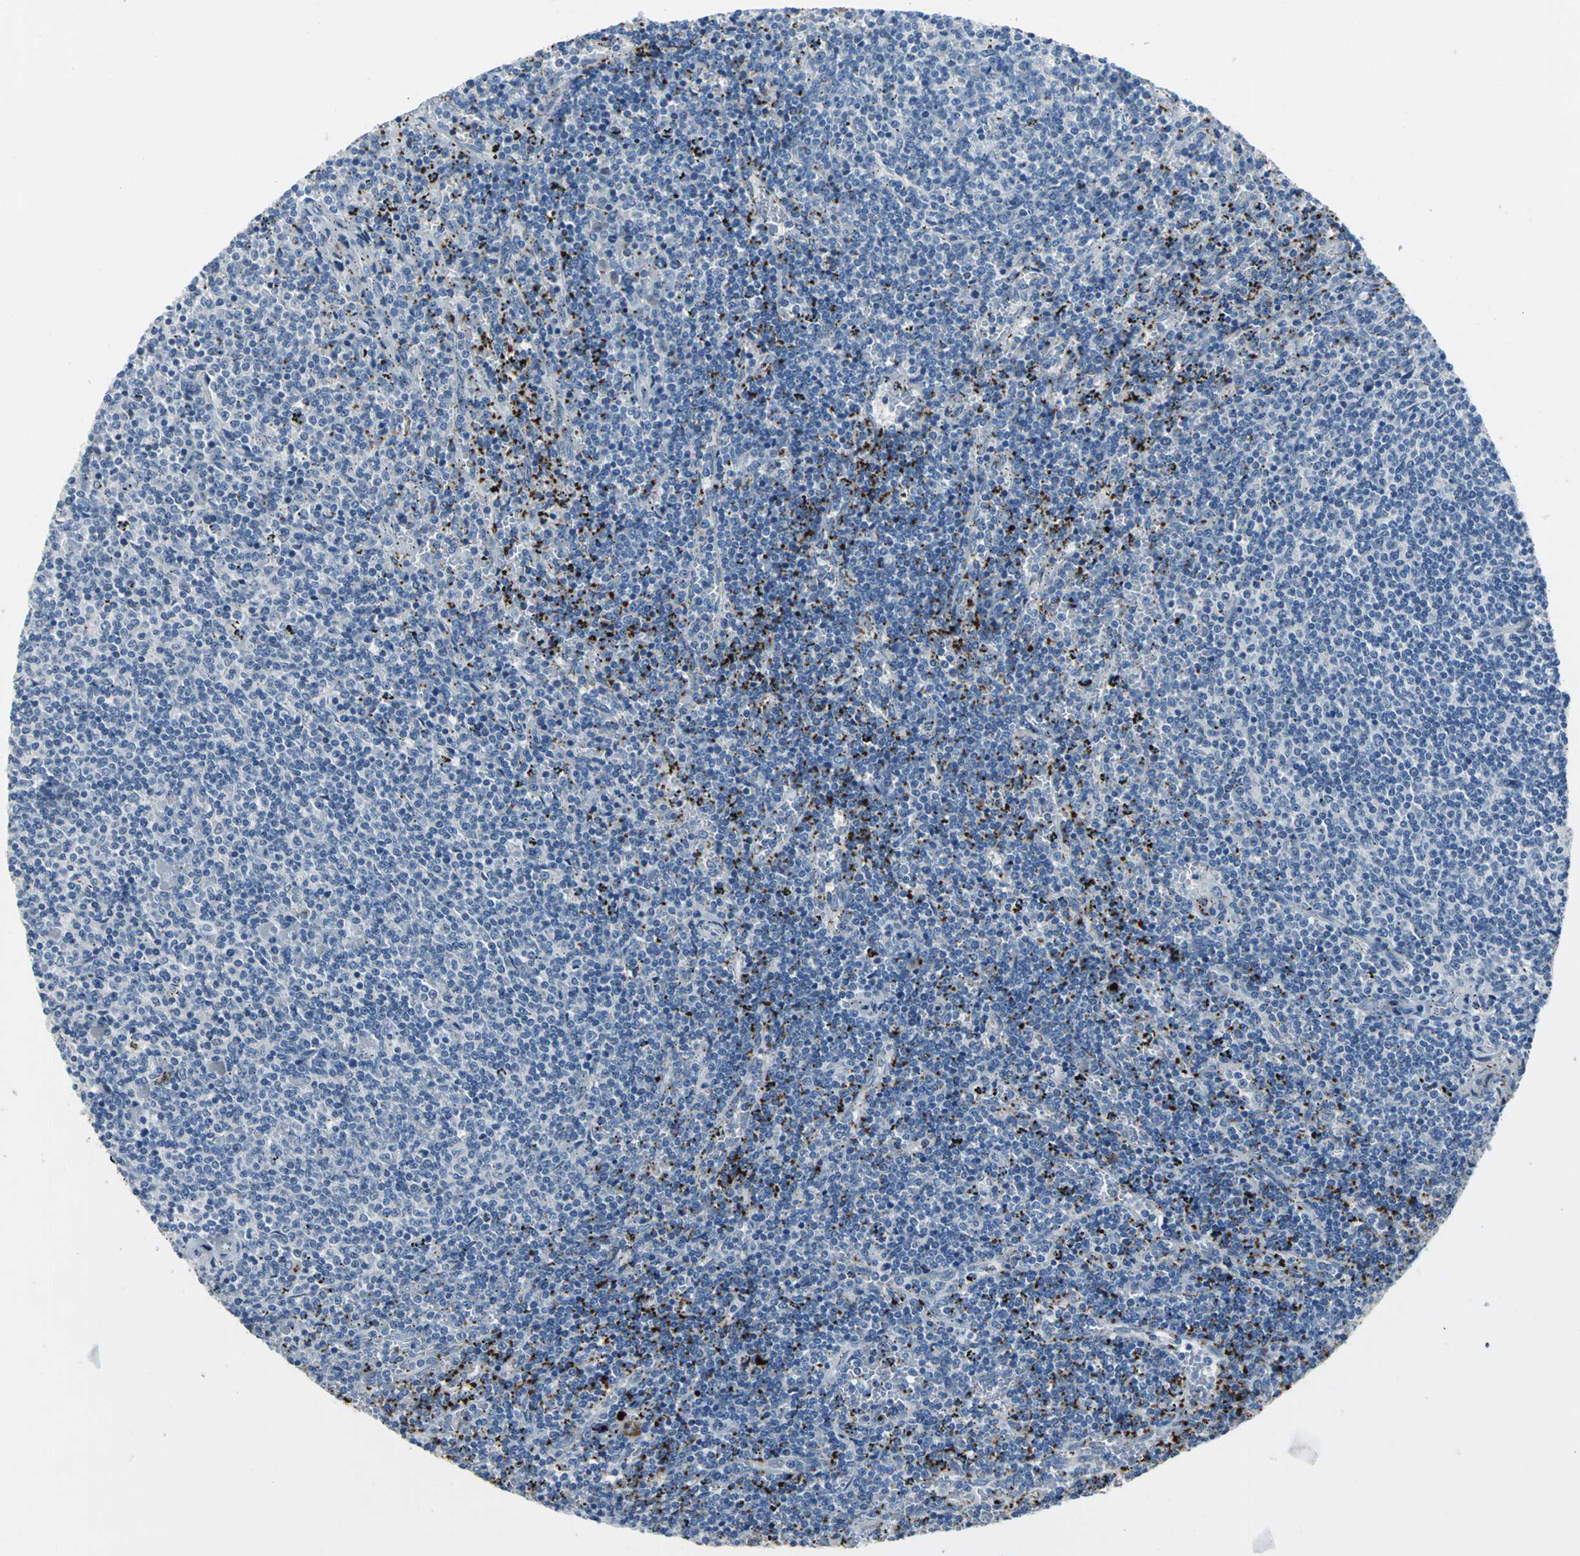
{"staining": {"intensity": "negative", "quantity": "none", "location": "none"}, "tissue": "lymphoma", "cell_type": "Tumor cells", "image_type": "cancer", "snomed": [{"axis": "morphology", "description": "Malignant lymphoma, non-Hodgkin's type, Low grade"}, {"axis": "topography", "description": "Spleen"}], "caption": "Human lymphoma stained for a protein using immunohistochemistry (IHC) exhibits no positivity in tumor cells.", "gene": "SELP", "patient": {"sex": "female", "age": 50}}